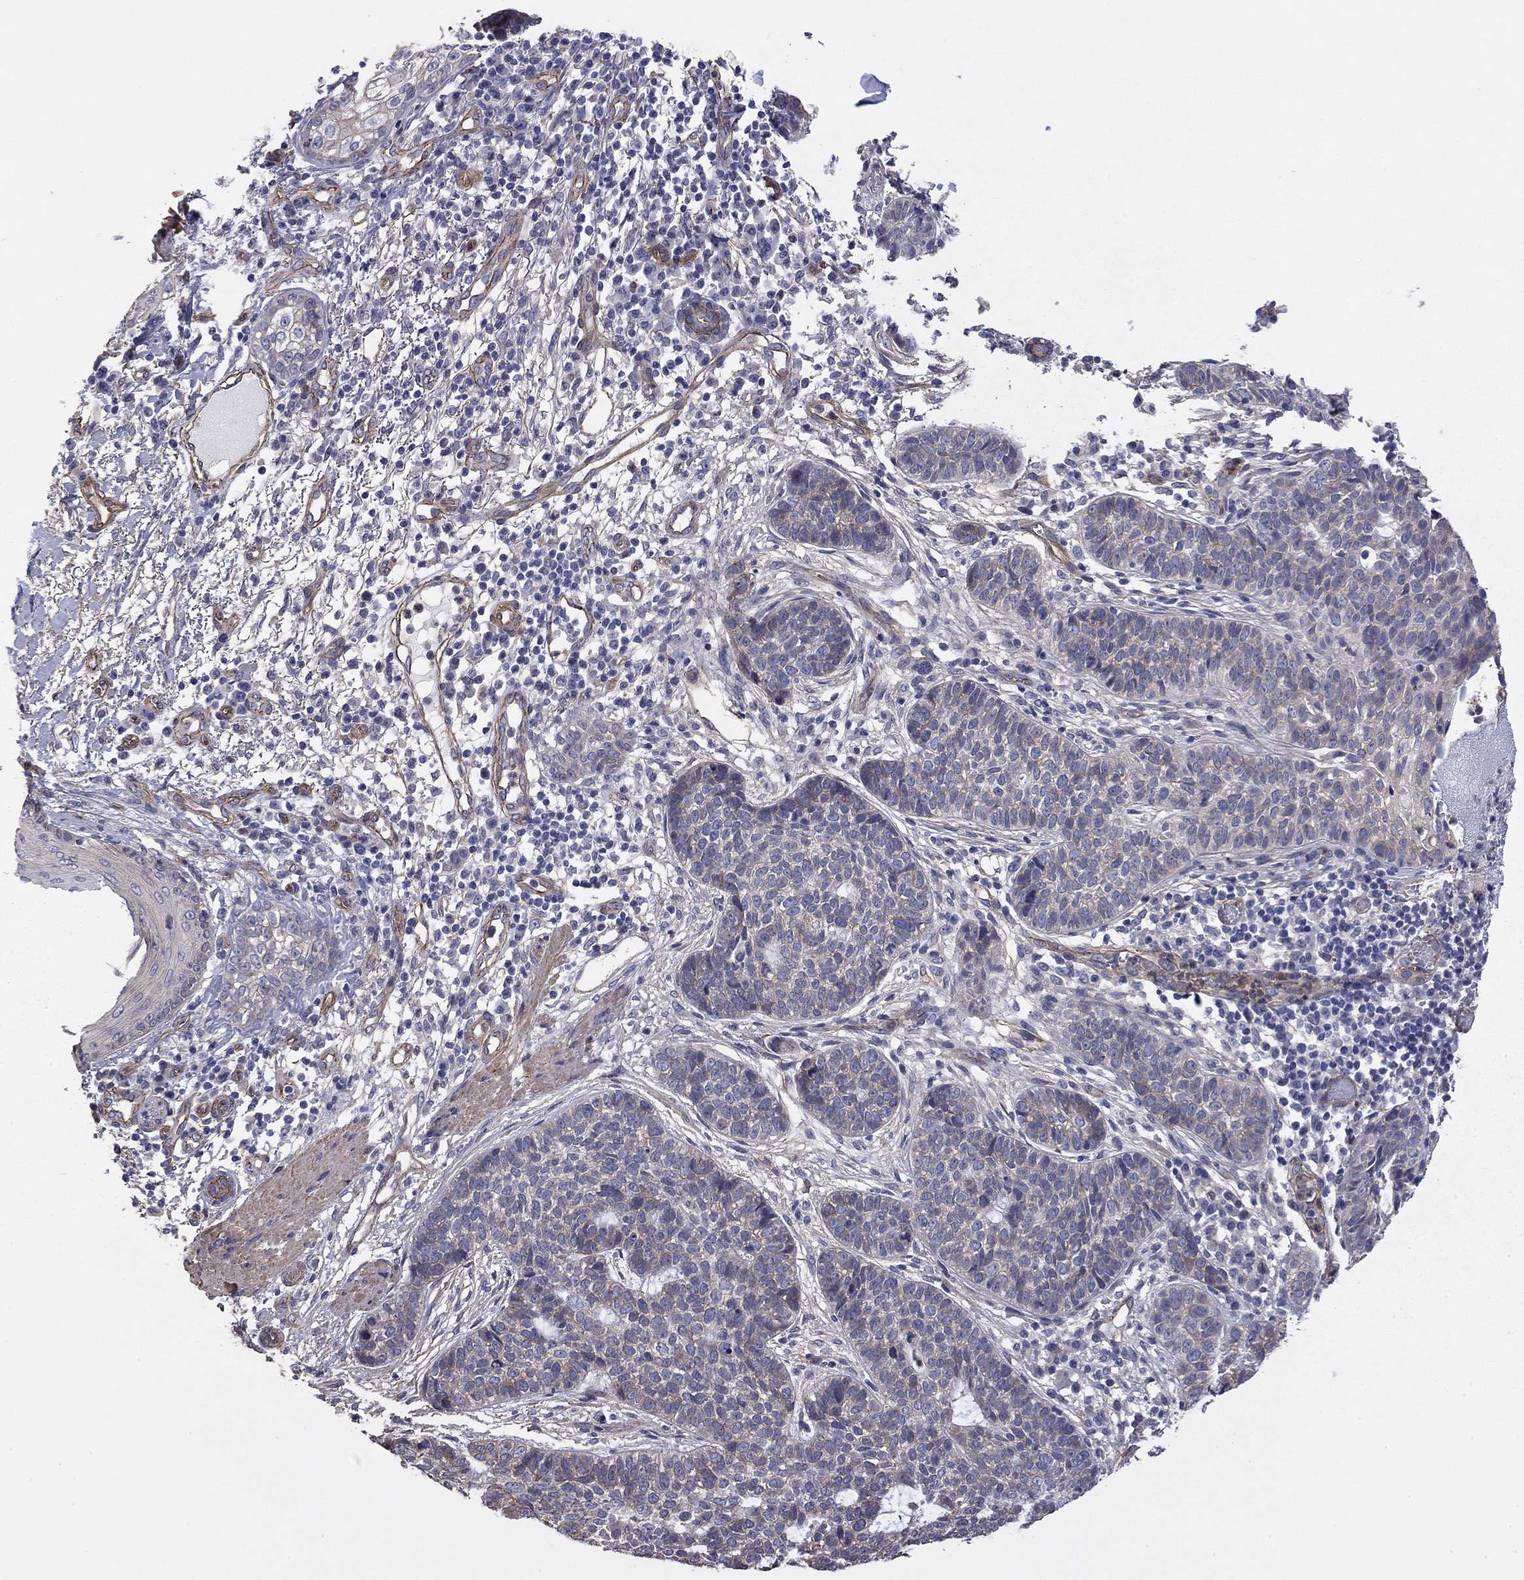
{"staining": {"intensity": "weak", "quantity": "<25%", "location": "cytoplasmic/membranous"}, "tissue": "skin cancer", "cell_type": "Tumor cells", "image_type": "cancer", "snomed": [{"axis": "morphology", "description": "Squamous cell carcinoma, NOS"}, {"axis": "topography", "description": "Skin"}], "caption": "High power microscopy micrograph of an IHC photomicrograph of skin squamous cell carcinoma, revealing no significant expression in tumor cells.", "gene": "TCHH", "patient": {"sex": "male", "age": 88}}